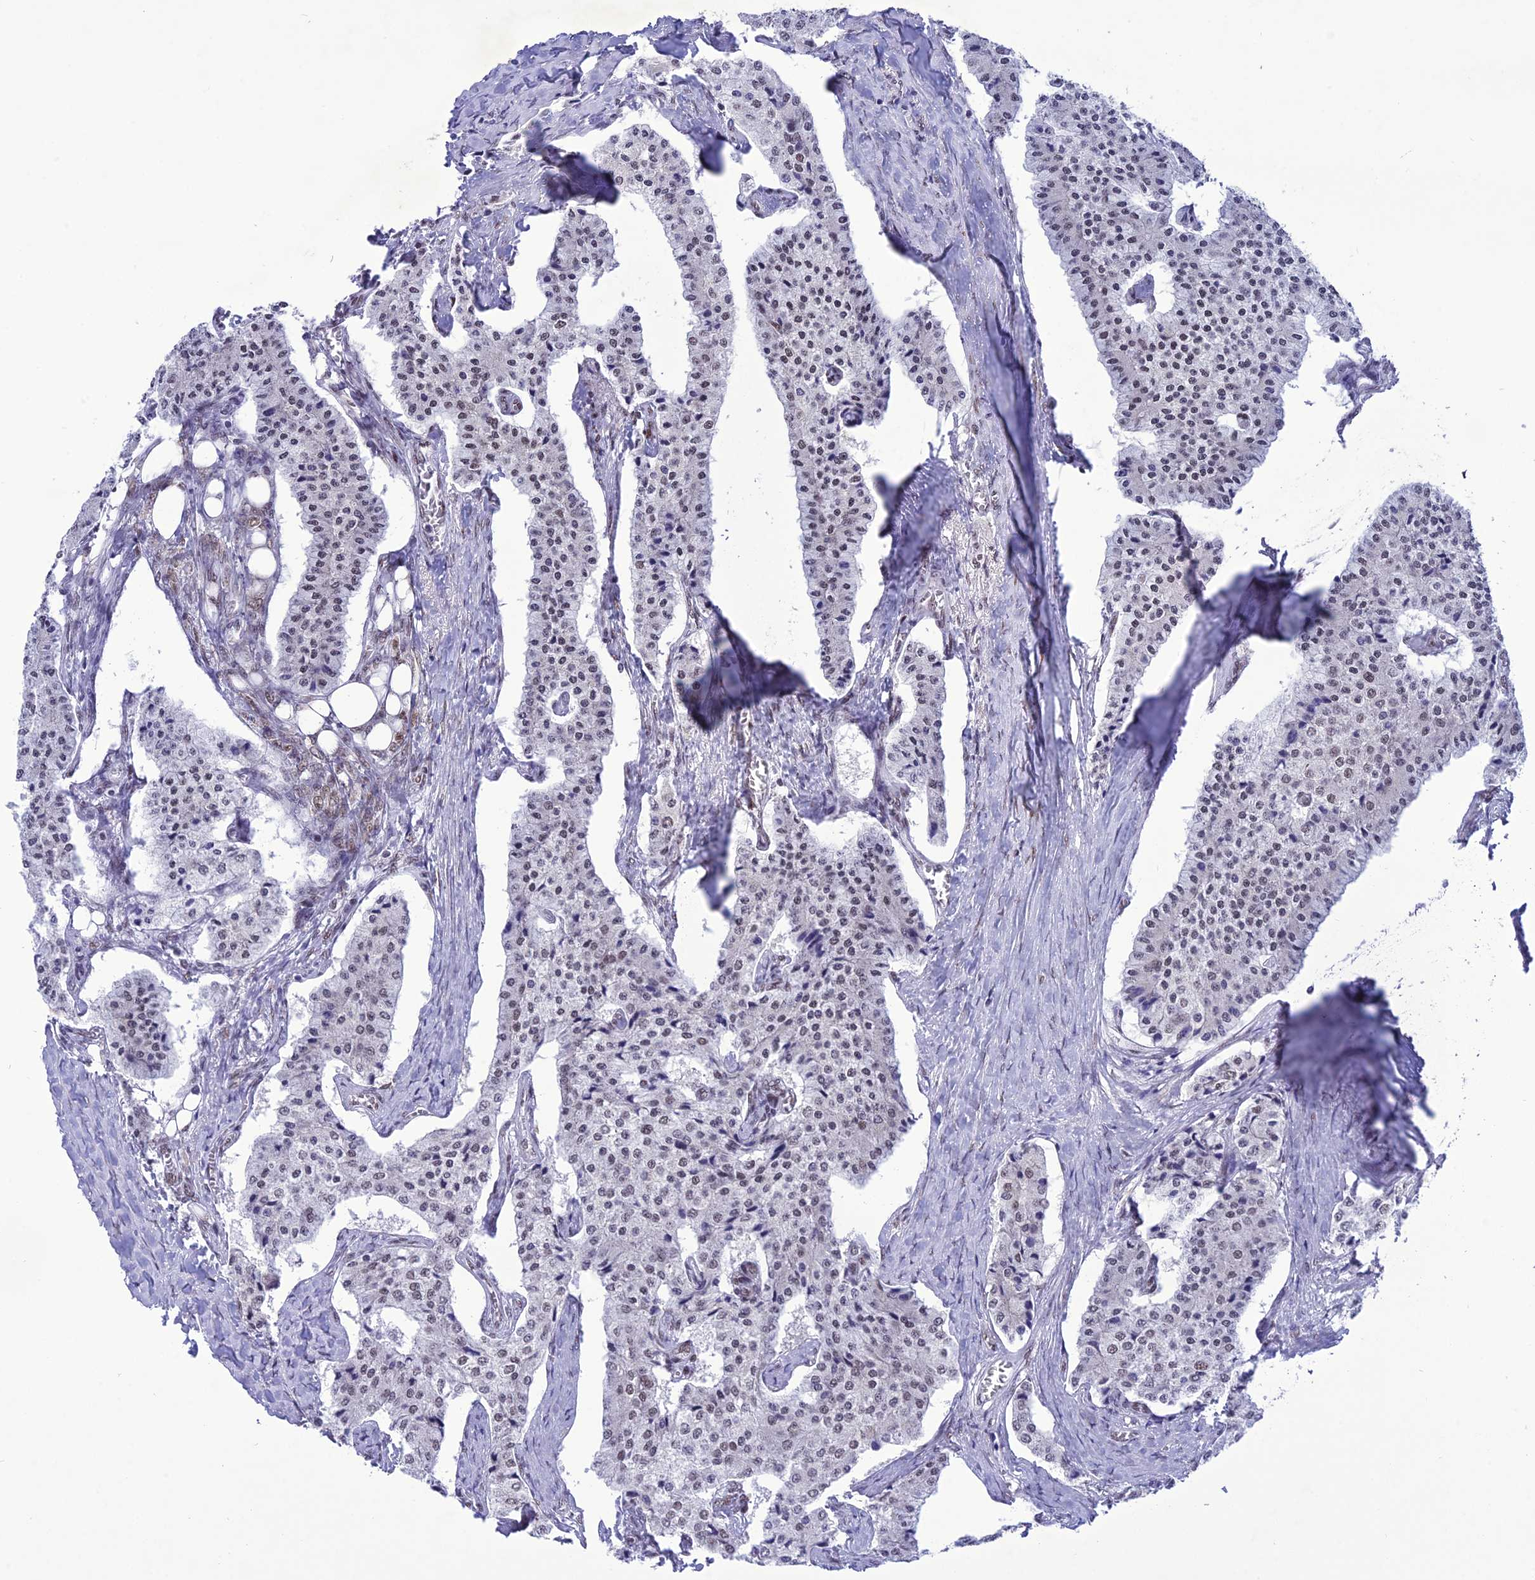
{"staining": {"intensity": "weak", "quantity": "25%-75%", "location": "nuclear"}, "tissue": "carcinoid", "cell_type": "Tumor cells", "image_type": "cancer", "snomed": [{"axis": "morphology", "description": "Carcinoid, malignant, NOS"}, {"axis": "topography", "description": "Colon"}], "caption": "Carcinoid (malignant) stained with DAB (3,3'-diaminobenzidine) immunohistochemistry demonstrates low levels of weak nuclear expression in approximately 25%-75% of tumor cells.", "gene": "DDX1", "patient": {"sex": "female", "age": 52}}